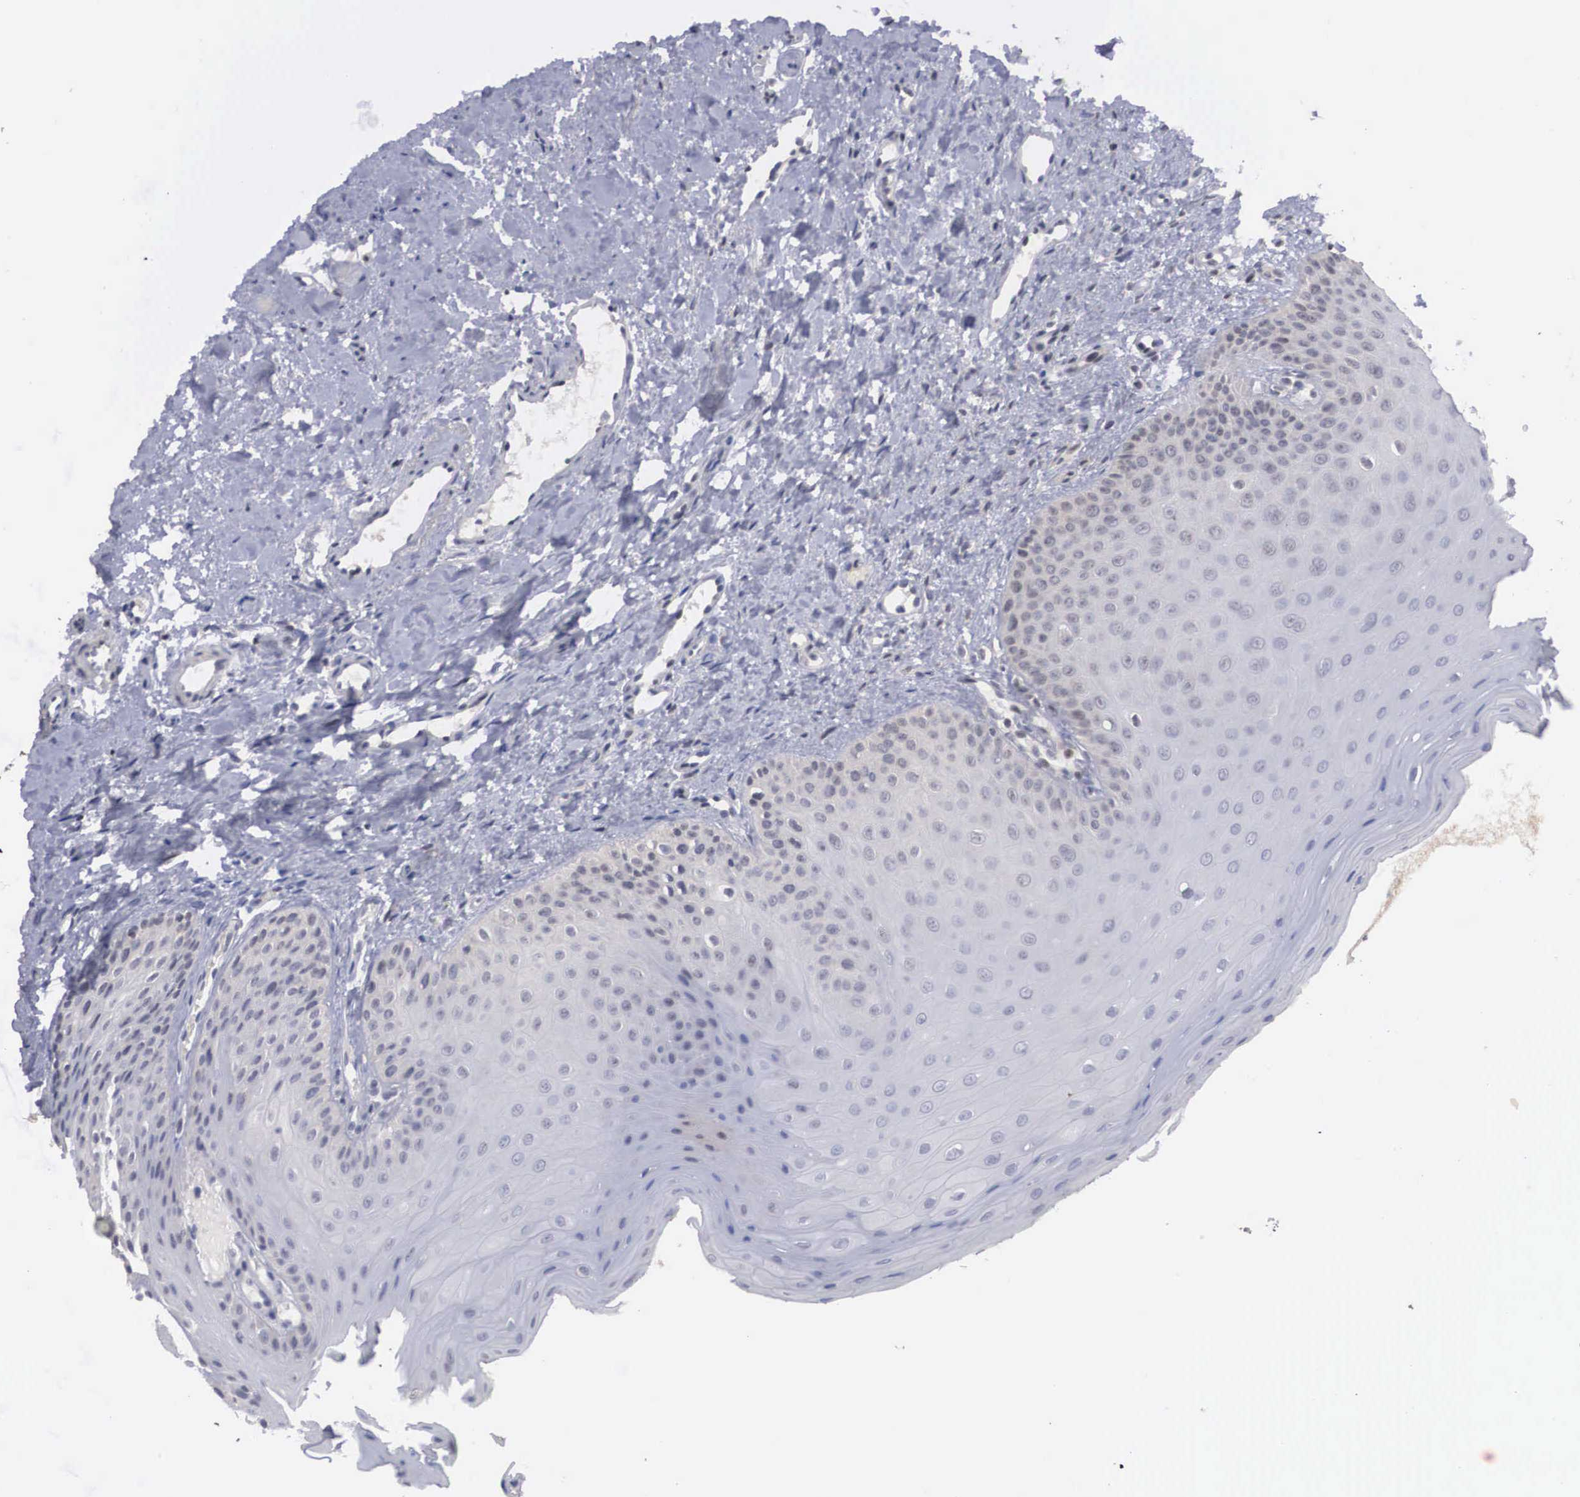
{"staining": {"intensity": "negative", "quantity": "none", "location": "none"}, "tissue": "oral mucosa", "cell_type": "Squamous epithelial cells", "image_type": "normal", "snomed": [{"axis": "morphology", "description": "Normal tissue, NOS"}, {"axis": "topography", "description": "Oral tissue"}], "caption": "Immunohistochemistry (IHC) photomicrograph of benign oral mucosa stained for a protein (brown), which demonstrates no staining in squamous epithelial cells.", "gene": "WDR89", "patient": {"sex": "female", "age": 23}}